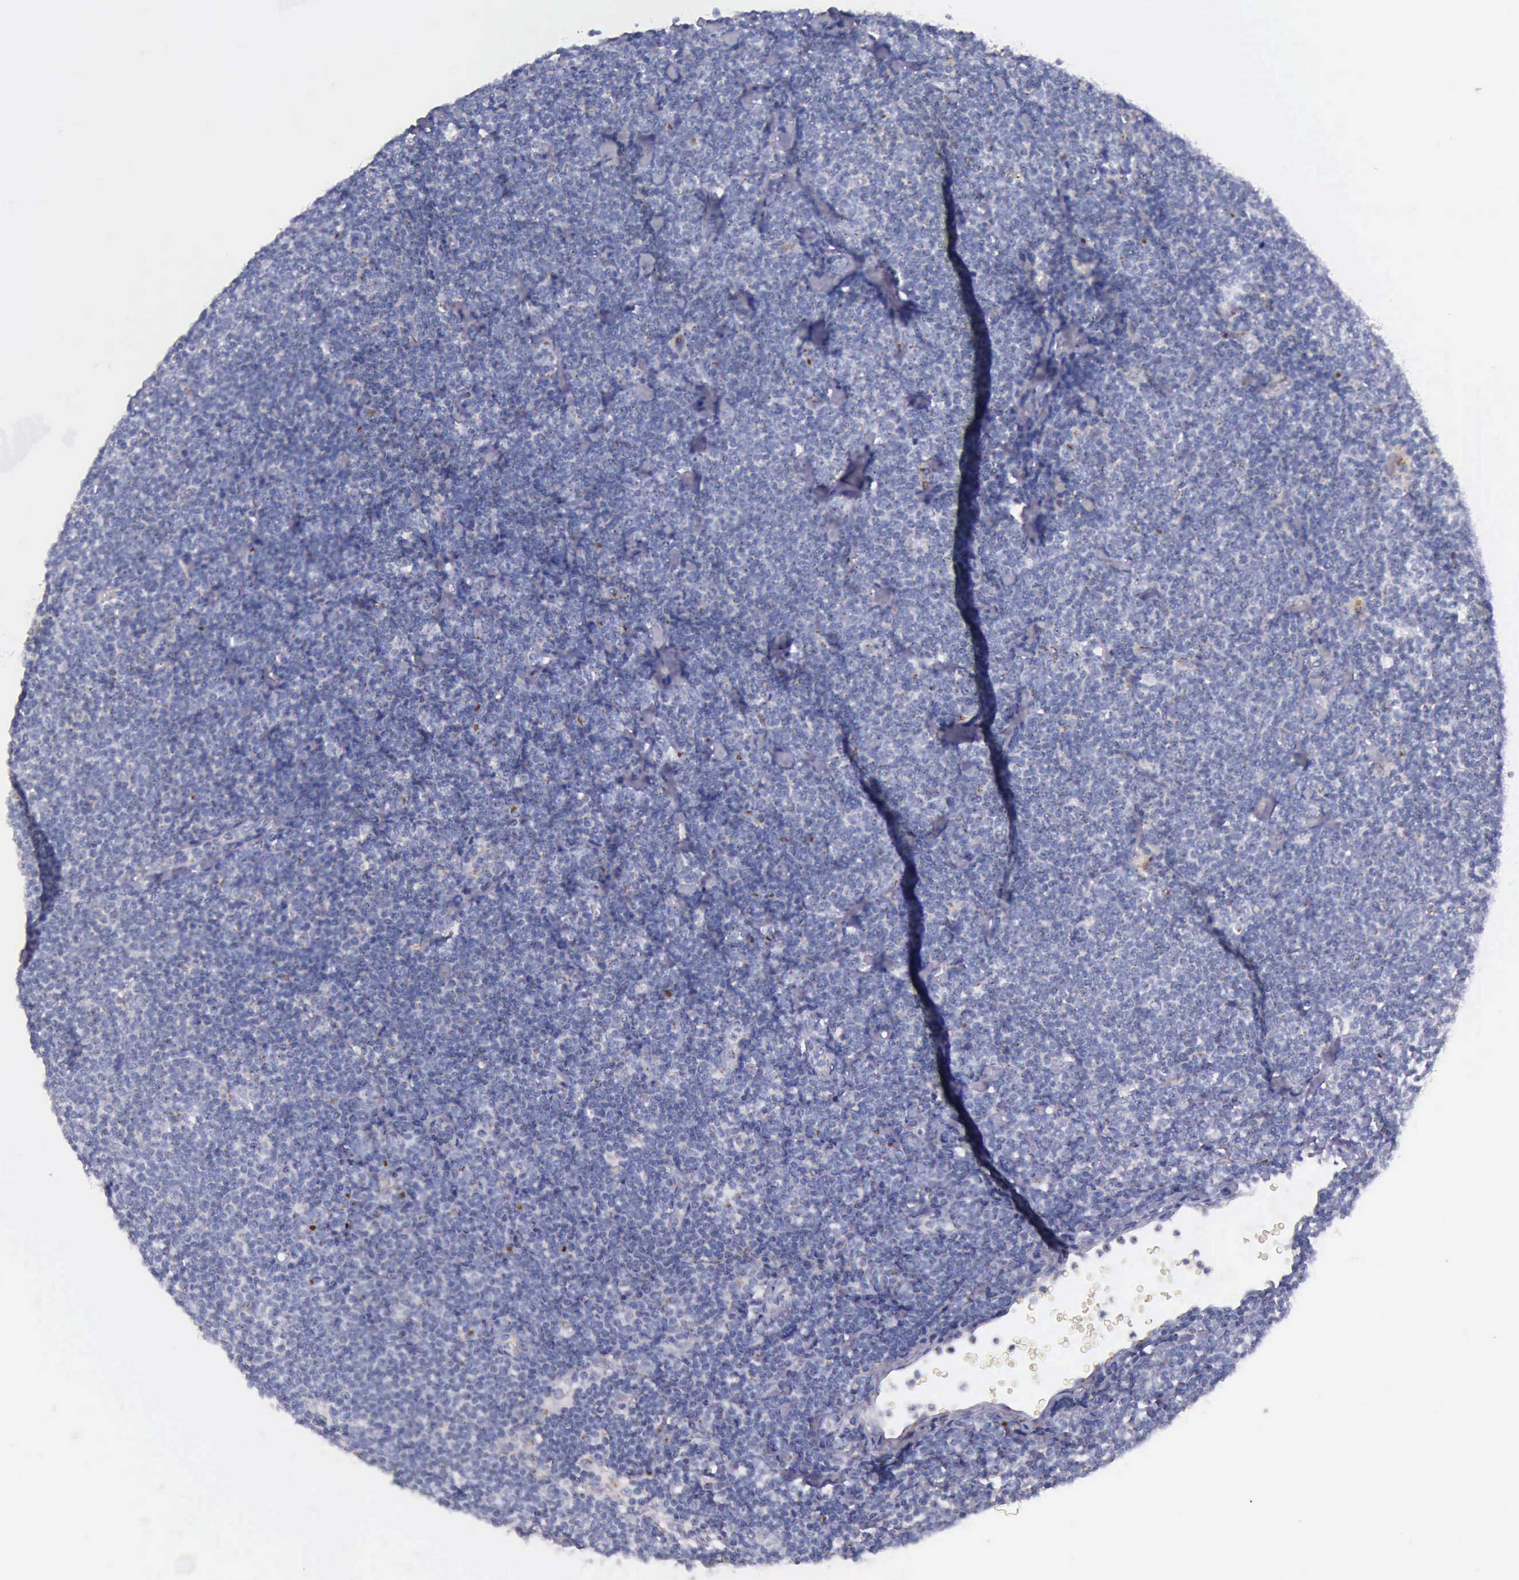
{"staining": {"intensity": "strong", "quantity": ">75%", "location": "cytoplasmic/membranous"}, "tissue": "lymphoma", "cell_type": "Tumor cells", "image_type": "cancer", "snomed": [{"axis": "morphology", "description": "Malignant lymphoma, non-Hodgkin's type, Low grade"}, {"axis": "topography", "description": "Lymph node"}], "caption": "Approximately >75% of tumor cells in lymphoma demonstrate strong cytoplasmic/membranous protein expression as visualized by brown immunohistochemical staining.", "gene": "GOLGA5", "patient": {"sex": "male", "age": 65}}